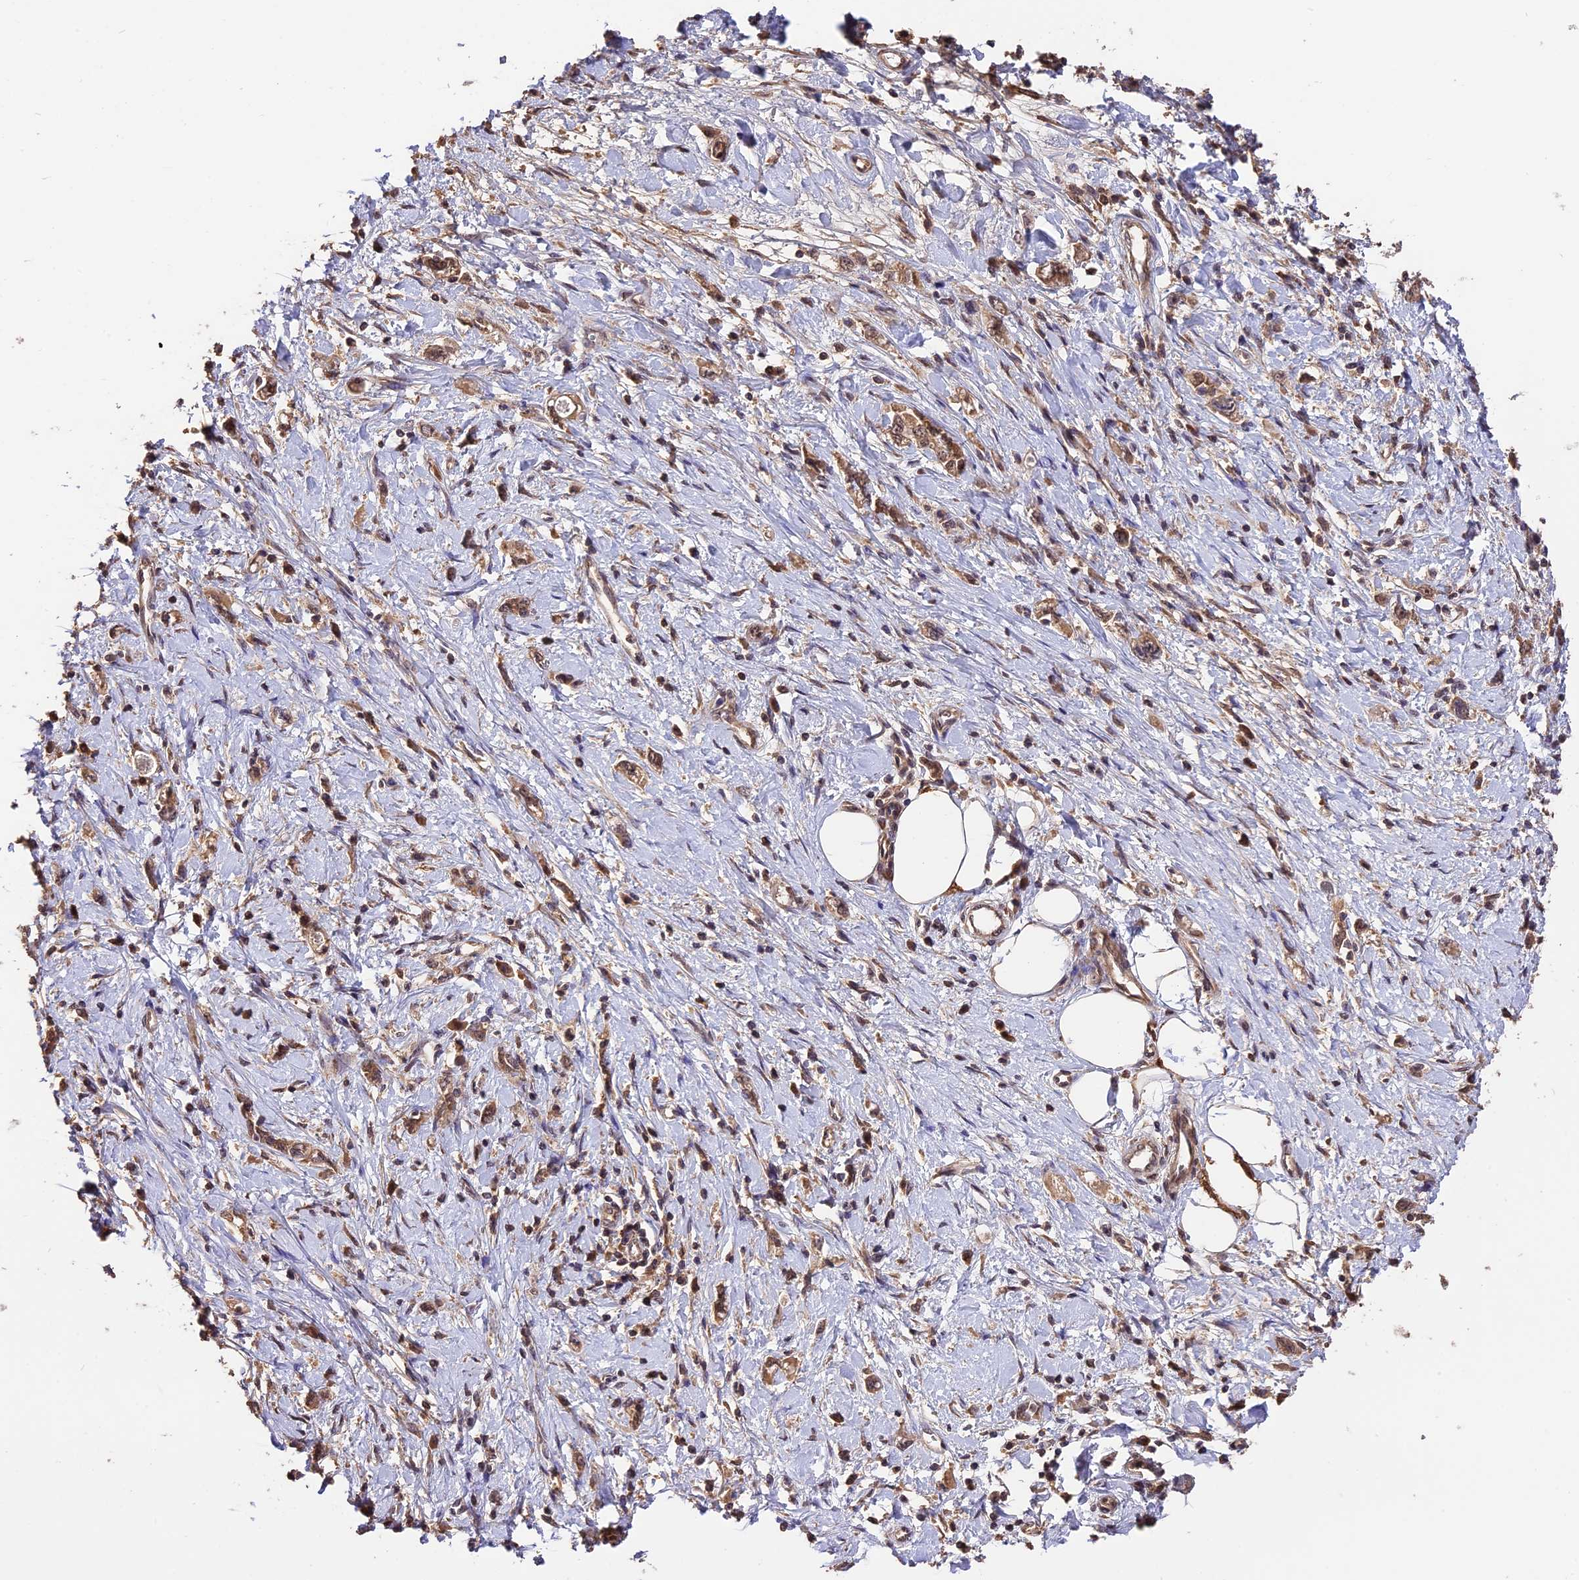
{"staining": {"intensity": "moderate", "quantity": ">75%", "location": "cytoplasmic/membranous,nuclear"}, "tissue": "stomach cancer", "cell_type": "Tumor cells", "image_type": "cancer", "snomed": [{"axis": "morphology", "description": "Adenocarcinoma, NOS"}, {"axis": "topography", "description": "Stomach"}], "caption": "Tumor cells exhibit medium levels of moderate cytoplasmic/membranous and nuclear expression in approximately >75% of cells in stomach cancer (adenocarcinoma).", "gene": "TRMT1", "patient": {"sex": "female", "age": 76}}